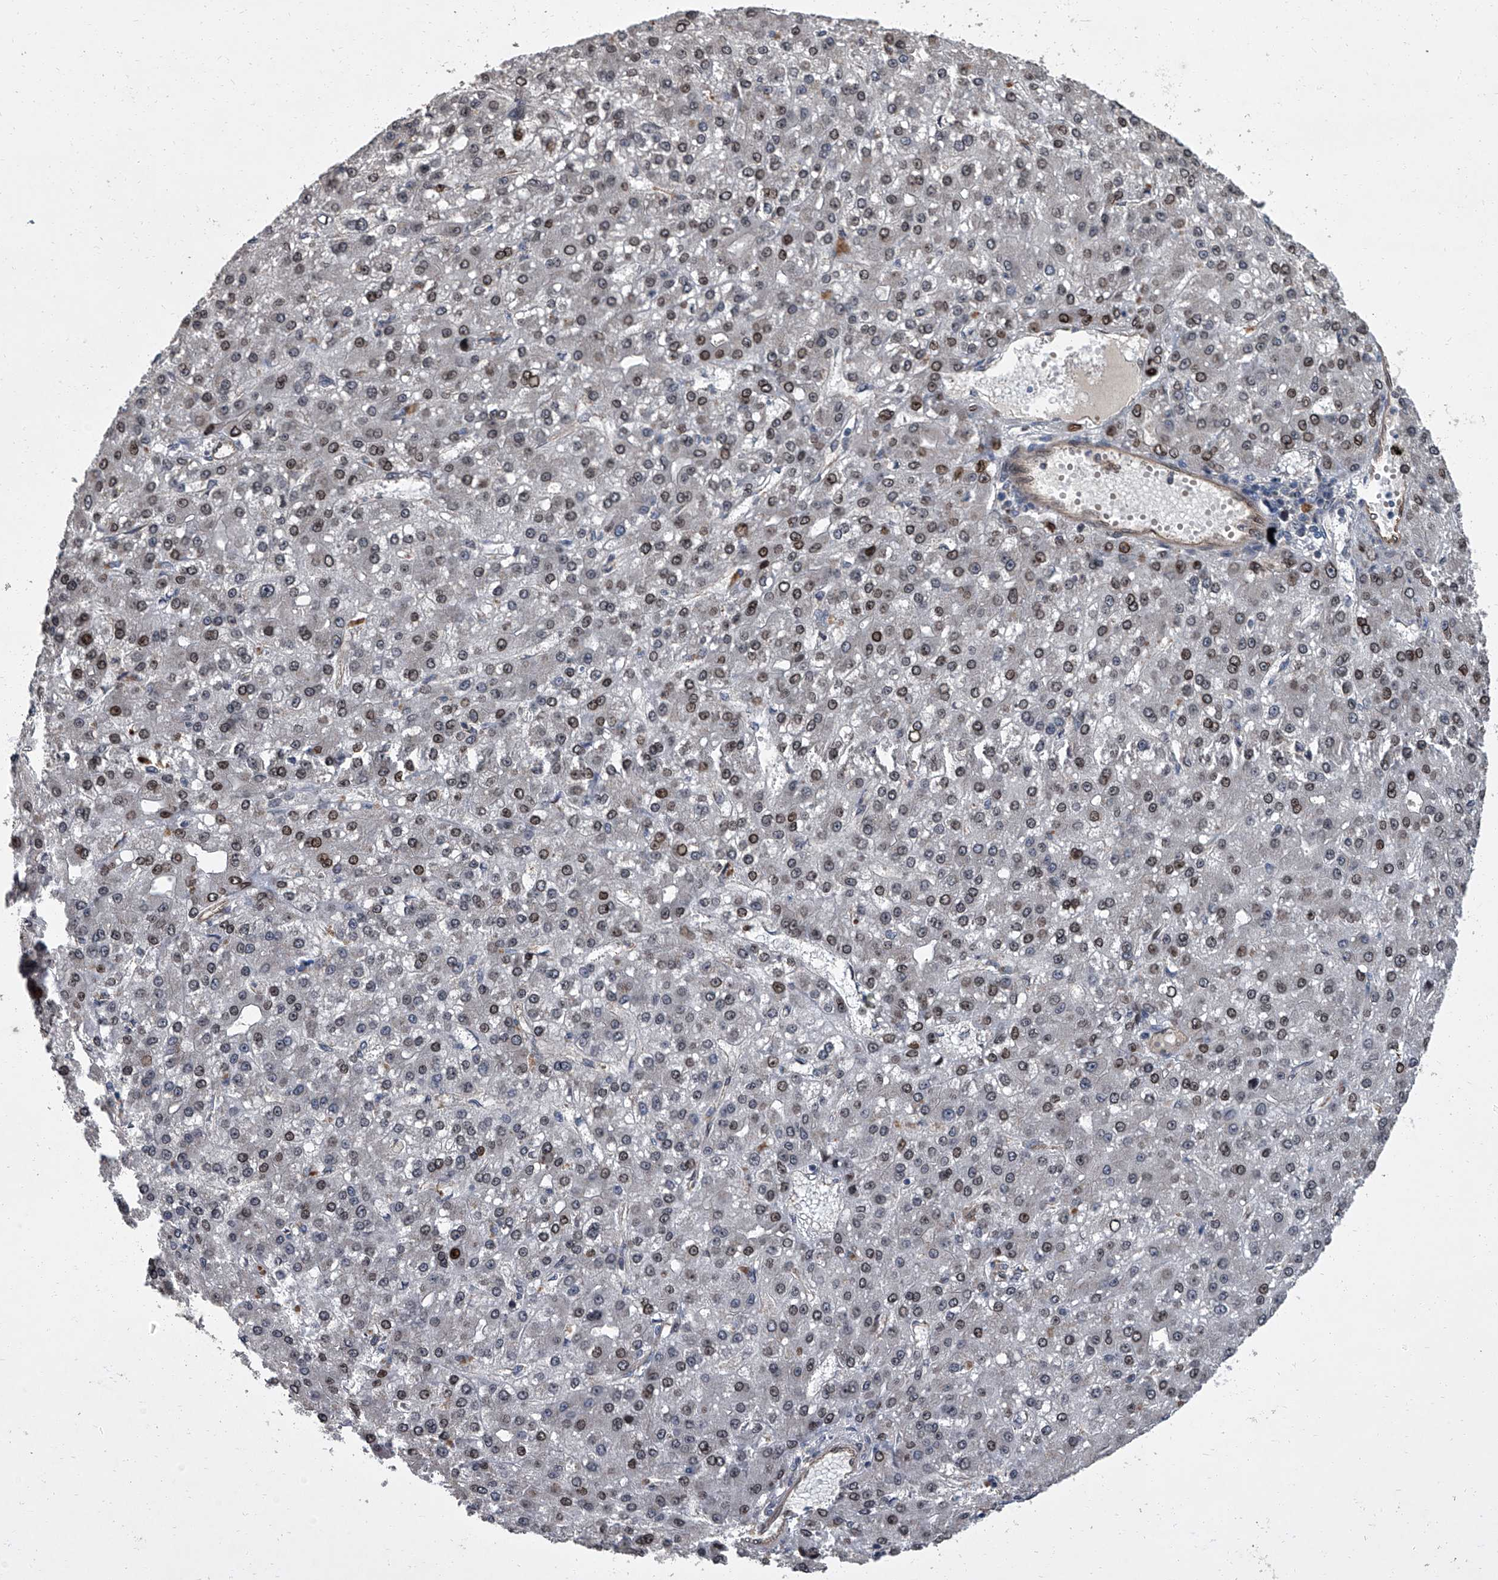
{"staining": {"intensity": "moderate", "quantity": ">75%", "location": "cytoplasmic/membranous,nuclear"}, "tissue": "liver cancer", "cell_type": "Tumor cells", "image_type": "cancer", "snomed": [{"axis": "morphology", "description": "Carcinoma, Hepatocellular, NOS"}, {"axis": "topography", "description": "Liver"}], "caption": "Tumor cells exhibit medium levels of moderate cytoplasmic/membranous and nuclear staining in approximately >75% of cells in human liver hepatocellular carcinoma. (DAB (3,3'-diaminobenzidine) IHC with brightfield microscopy, high magnification).", "gene": "LRRC8C", "patient": {"sex": "male", "age": 67}}